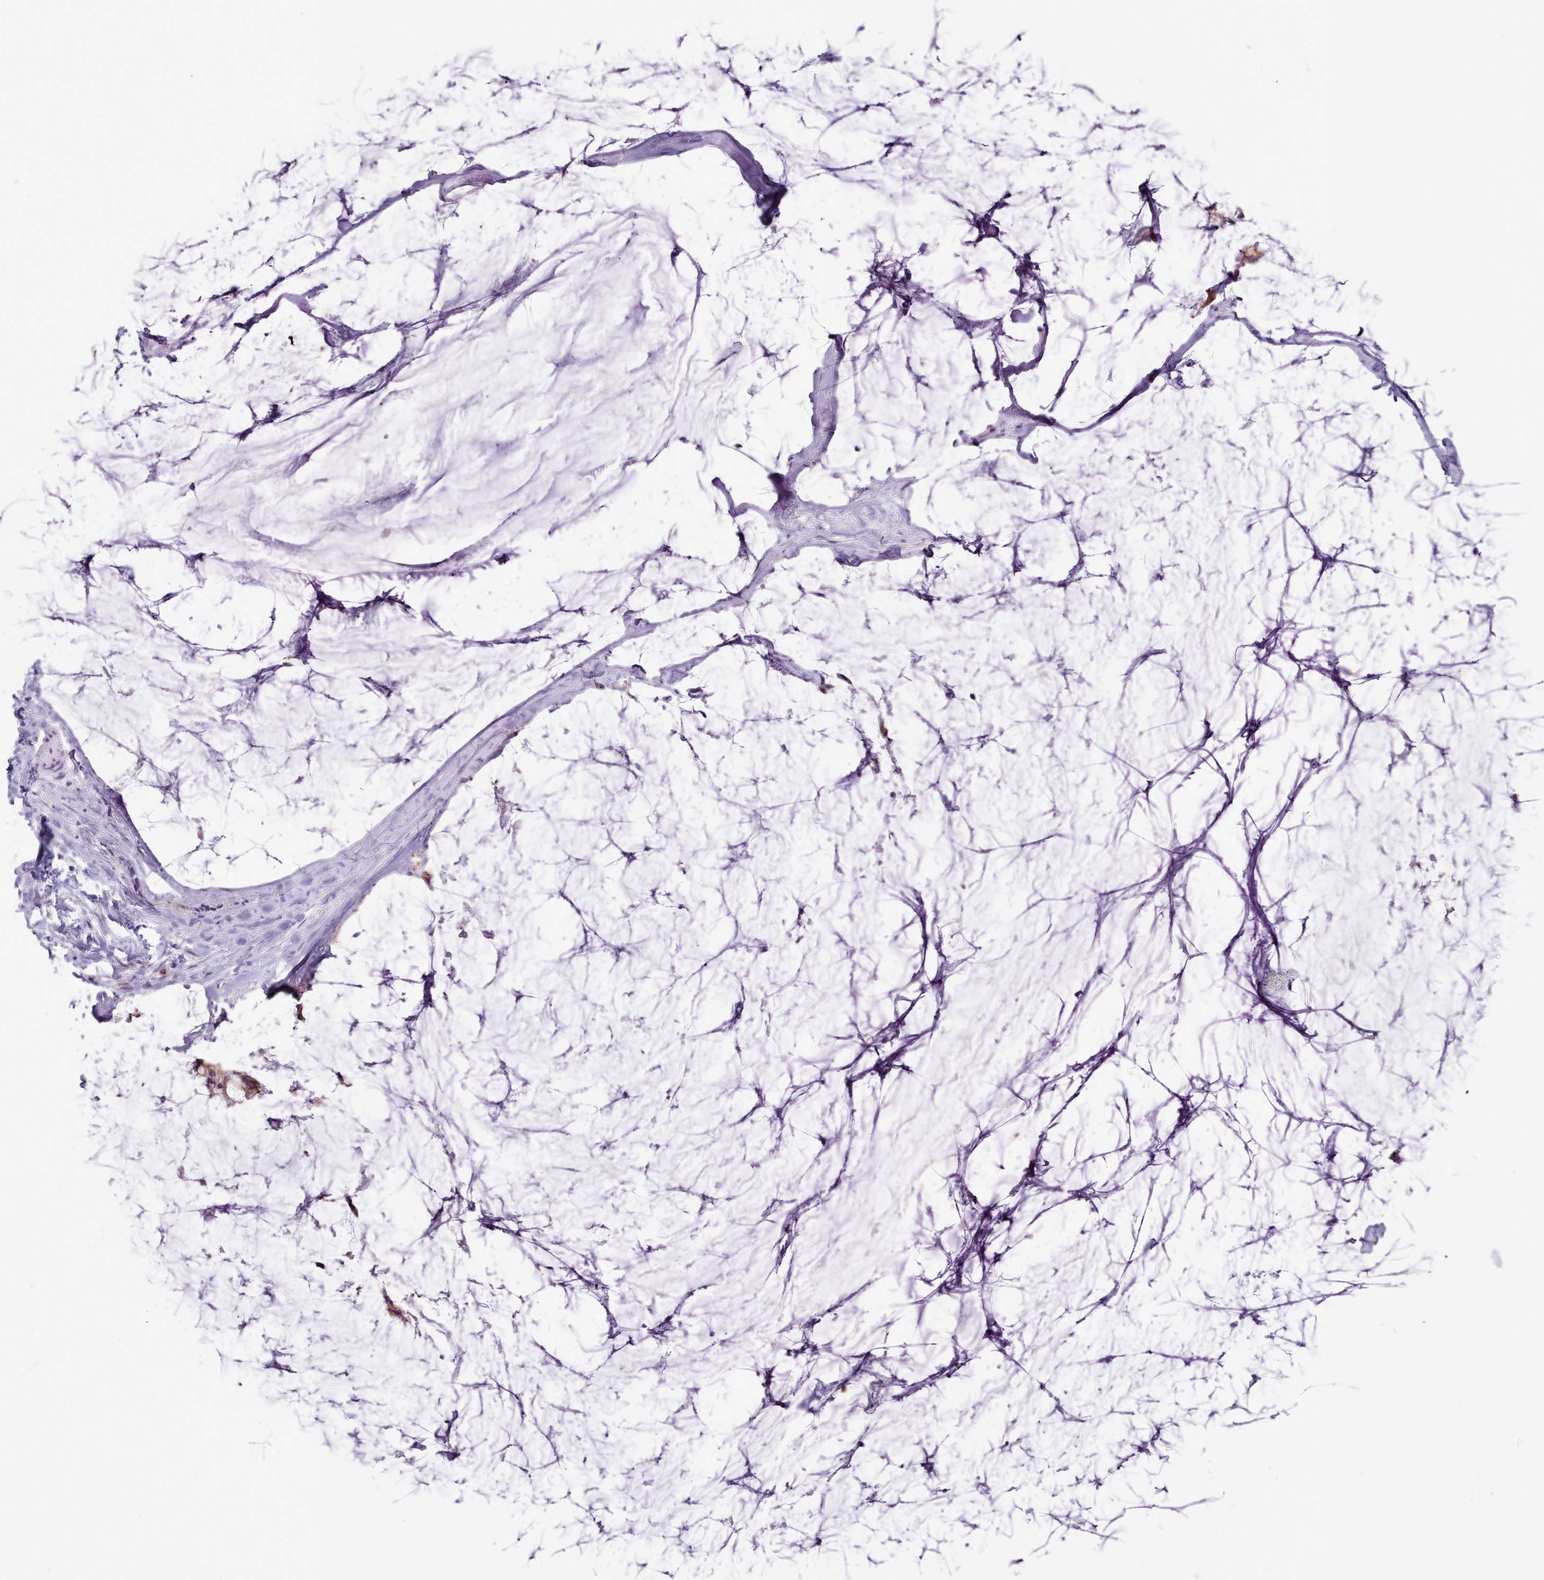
{"staining": {"intensity": "moderate", "quantity": "25%-75%", "location": "cytoplasmic/membranous"}, "tissue": "ovarian cancer", "cell_type": "Tumor cells", "image_type": "cancer", "snomed": [{"axis": "morphology", "description": "Cystadenocarcinoma, mucinous, NOS"}, {"axis": "topography", "description": "Ovary"}], "caption": "Human ovarian cancer (mucinous cystadenocarcinoma) stained with a brown dye exhibits moderate cytoplasmic/membranous positive expression in about 25%-75% of tumor cells.", "gene": "PLD4", "patient": {"sex": "female", "age": 39}}